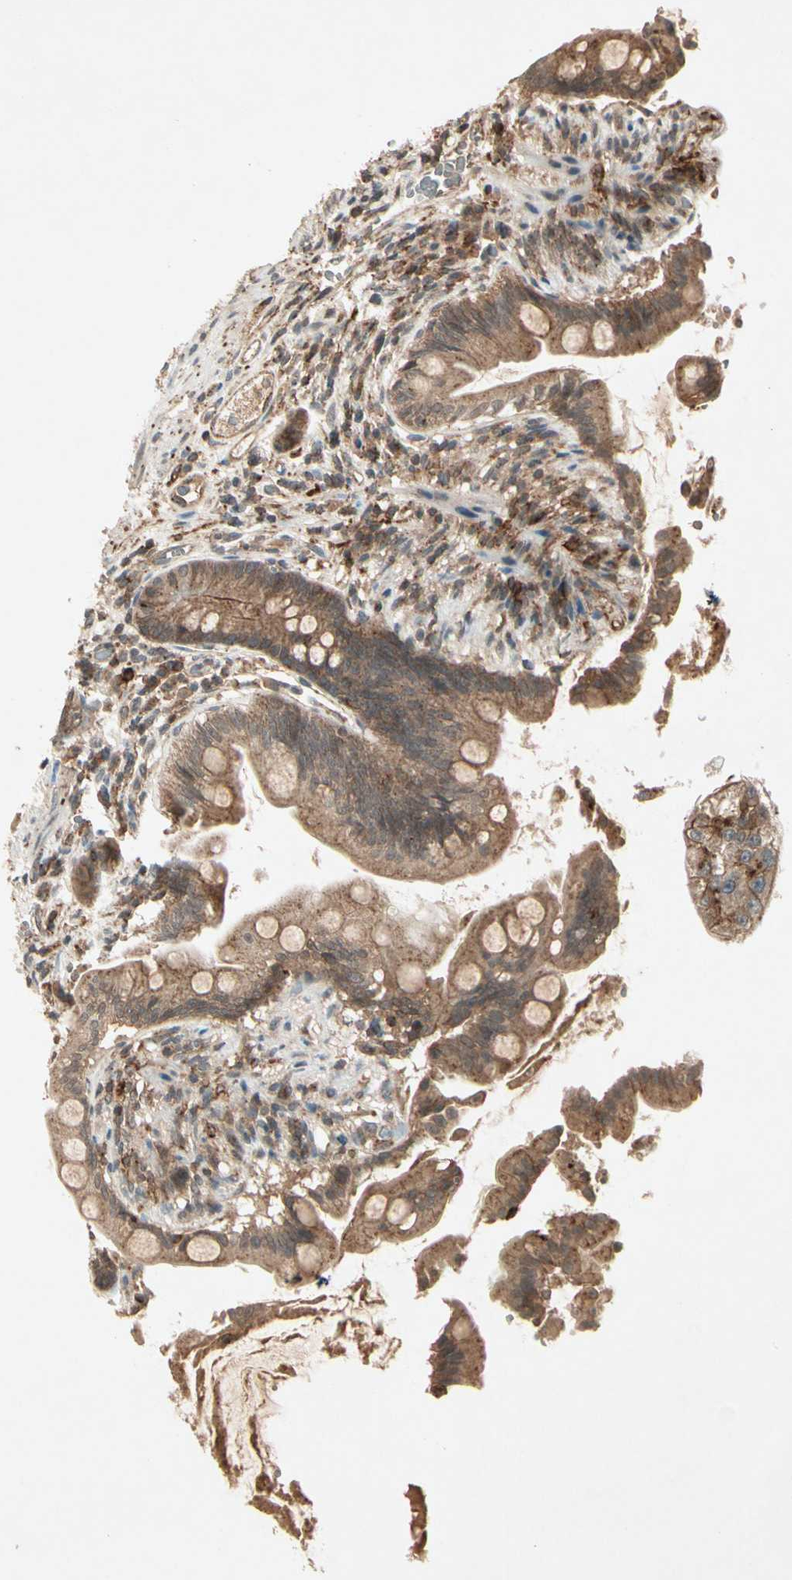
{"staining": {"intensity": "moderate", "quantity": ">75%", "location": "cytoplasmic/membranous"}, "tissue": "small intestine", "cell_type": "Glandular cells", "image_type": "normal", "snomed": [{"axis": "morphology", "description": "Normal tissue, NOS"}, {"axis": "topography", "description": "Small intestine"}], "caption": "Normal small intestine was stained to show a protein in brown. There is medium levels of moderate cytoplasmic/membranous expression in about >75% of glandular cells. Nuclei are stained in blue.", "gene": "FLOT1", "patient": {"sex": "female", "age": 56}}